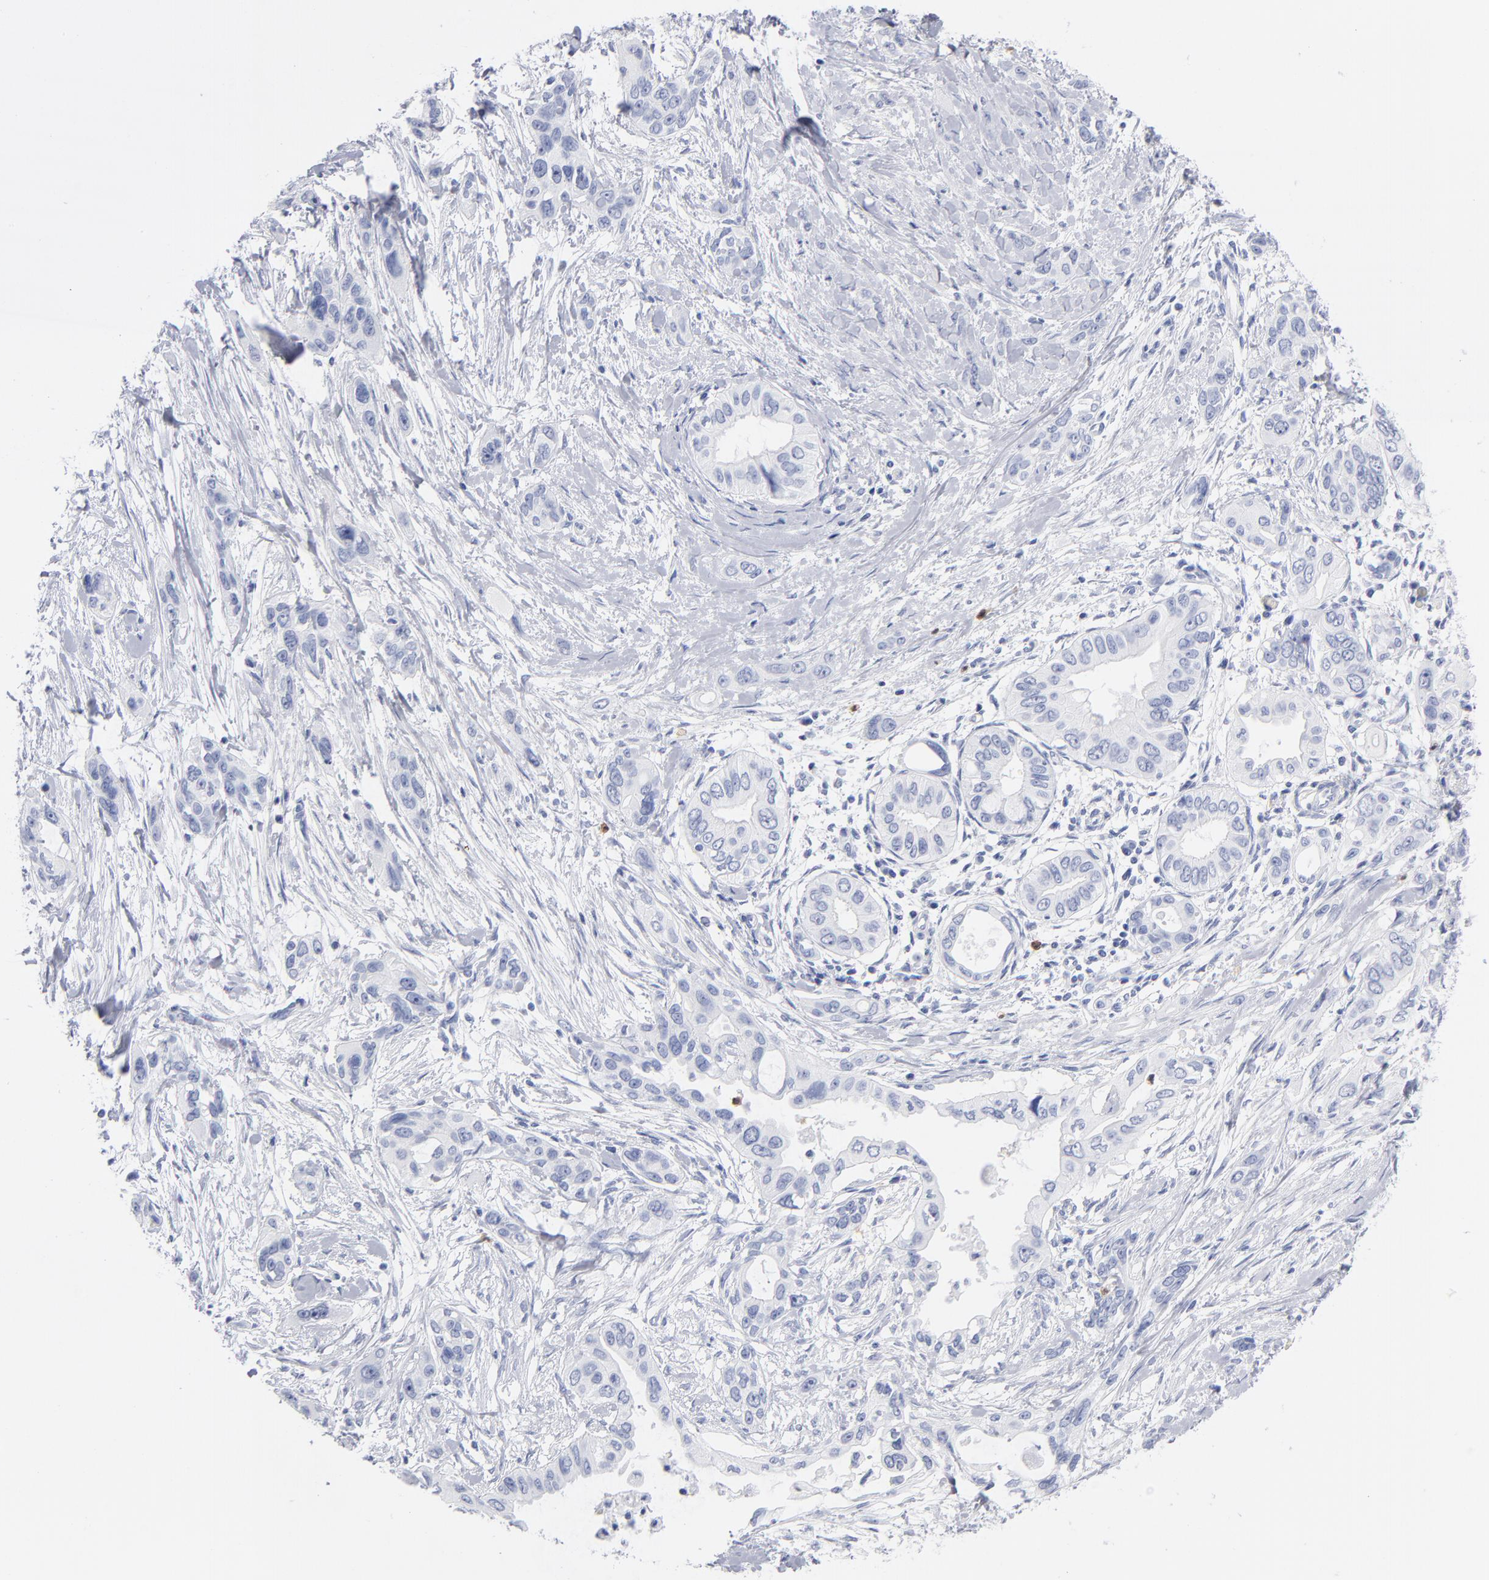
{"staining": {"intensity": "negative", "quantity": "none", "location": "none"}, "tissue": "pancreatic cancer", "cell_type": "Tumor cells", "image_type": "cancer", "snomed": [{"axis": "morphology", "description": "Adenocarcinoma, NOS"}, {"axis": "topography", "description": "Pancreas"}], "caption": "Tumor cells are negative for brown protein staining in pancreatic cancer (adenocarcinoma).", "gene": "ARG1", "patient": {"sex": "female", "age": 60}}